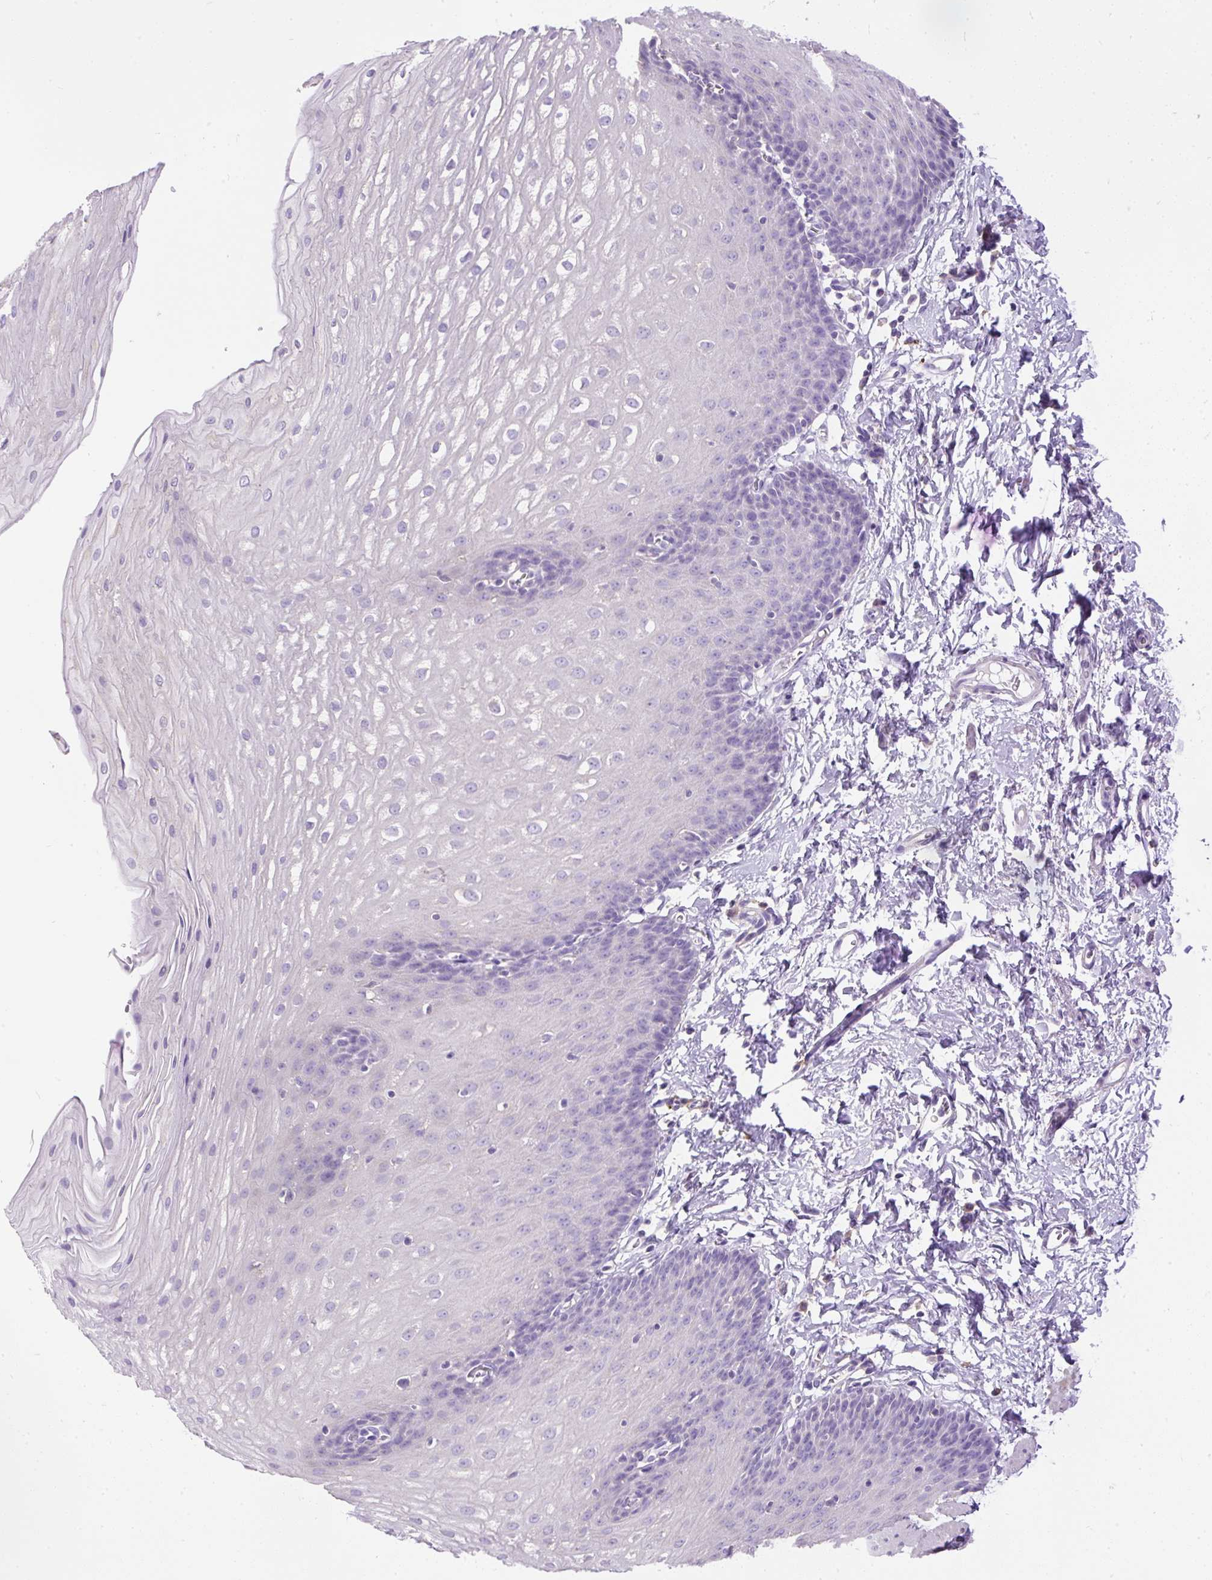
{"staining": {"intensity": "negative", "quantity": "none", "location": "none"}, "tissue": "esophagus", "cell_type": "Squamous epithelial cells", "image_type": "normal", "snomed": [{"axis": "morphology", "description": "Normal tissue, NOS"}, {"axis": "topography", "description": "Esophagus"}], "caption": "This is a histopathology image of IHC staining of unremarkable esophagus, which shows no positivity in squamous epithelial cells. Brightfield microscopy of immunohistochemistry stained with DAB (brown) and hematoxylin (blue), captured at high magnification.", "gene": "GBX1", "patient": {"sex": "male", "age": 70}}